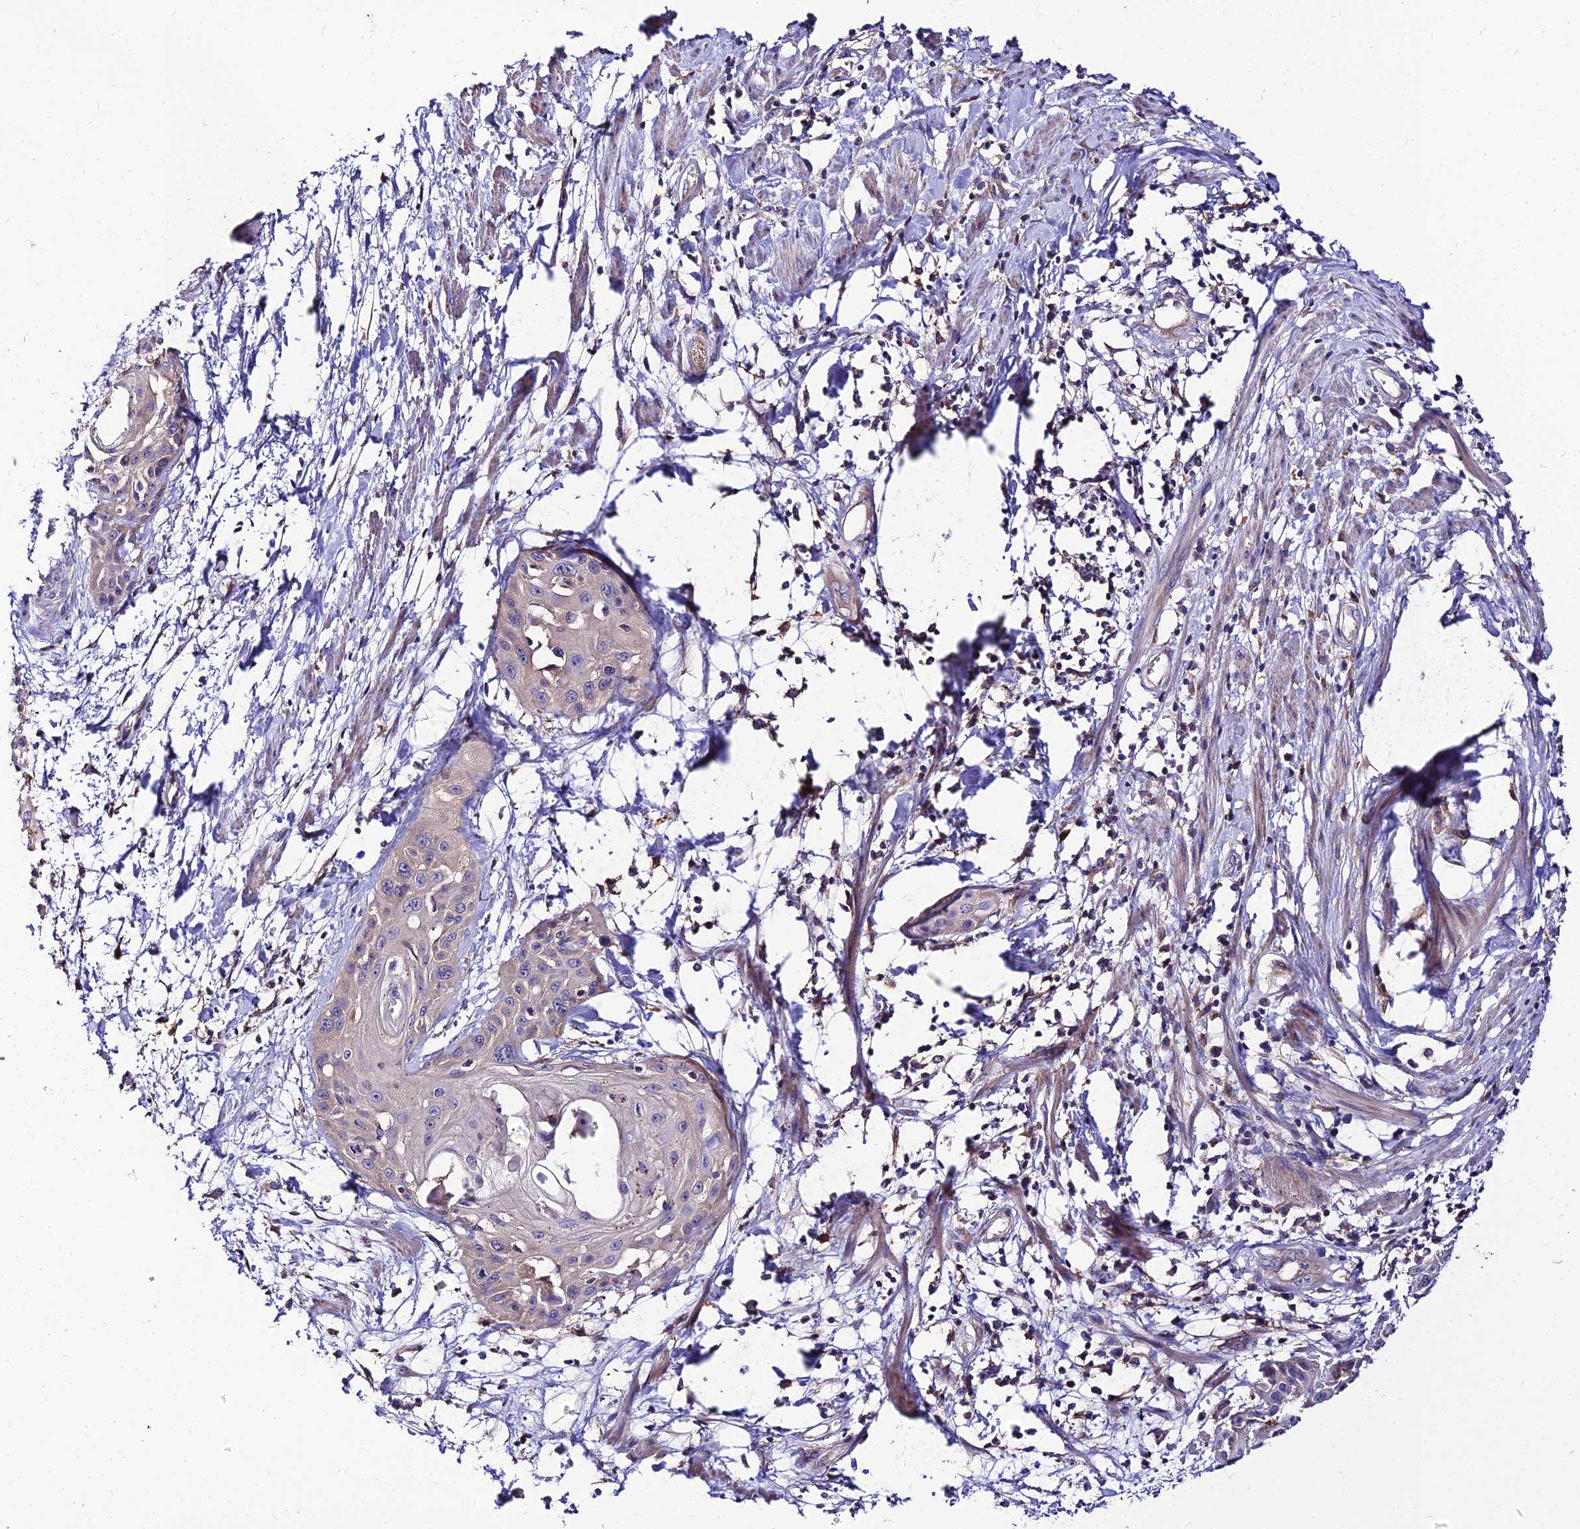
{"staining": {"intensity": "negative", "quantity": "none", "location": "none"}, "tissue": "cervical cancer", "cell_type": "Tumor cells", "image_type": "cancer", "snomed": [{"axis": "morphology", "description": "Squamous cell carcinoma, NOS"}, {"axis": "topography", "description": "Cervix"}], "caption": "The image displays no significant positivity in tumor cells of squamous cell carcinoma (cervical).", "gene": "C2orf69", "patient": {"sex": "female", "age": 57}}